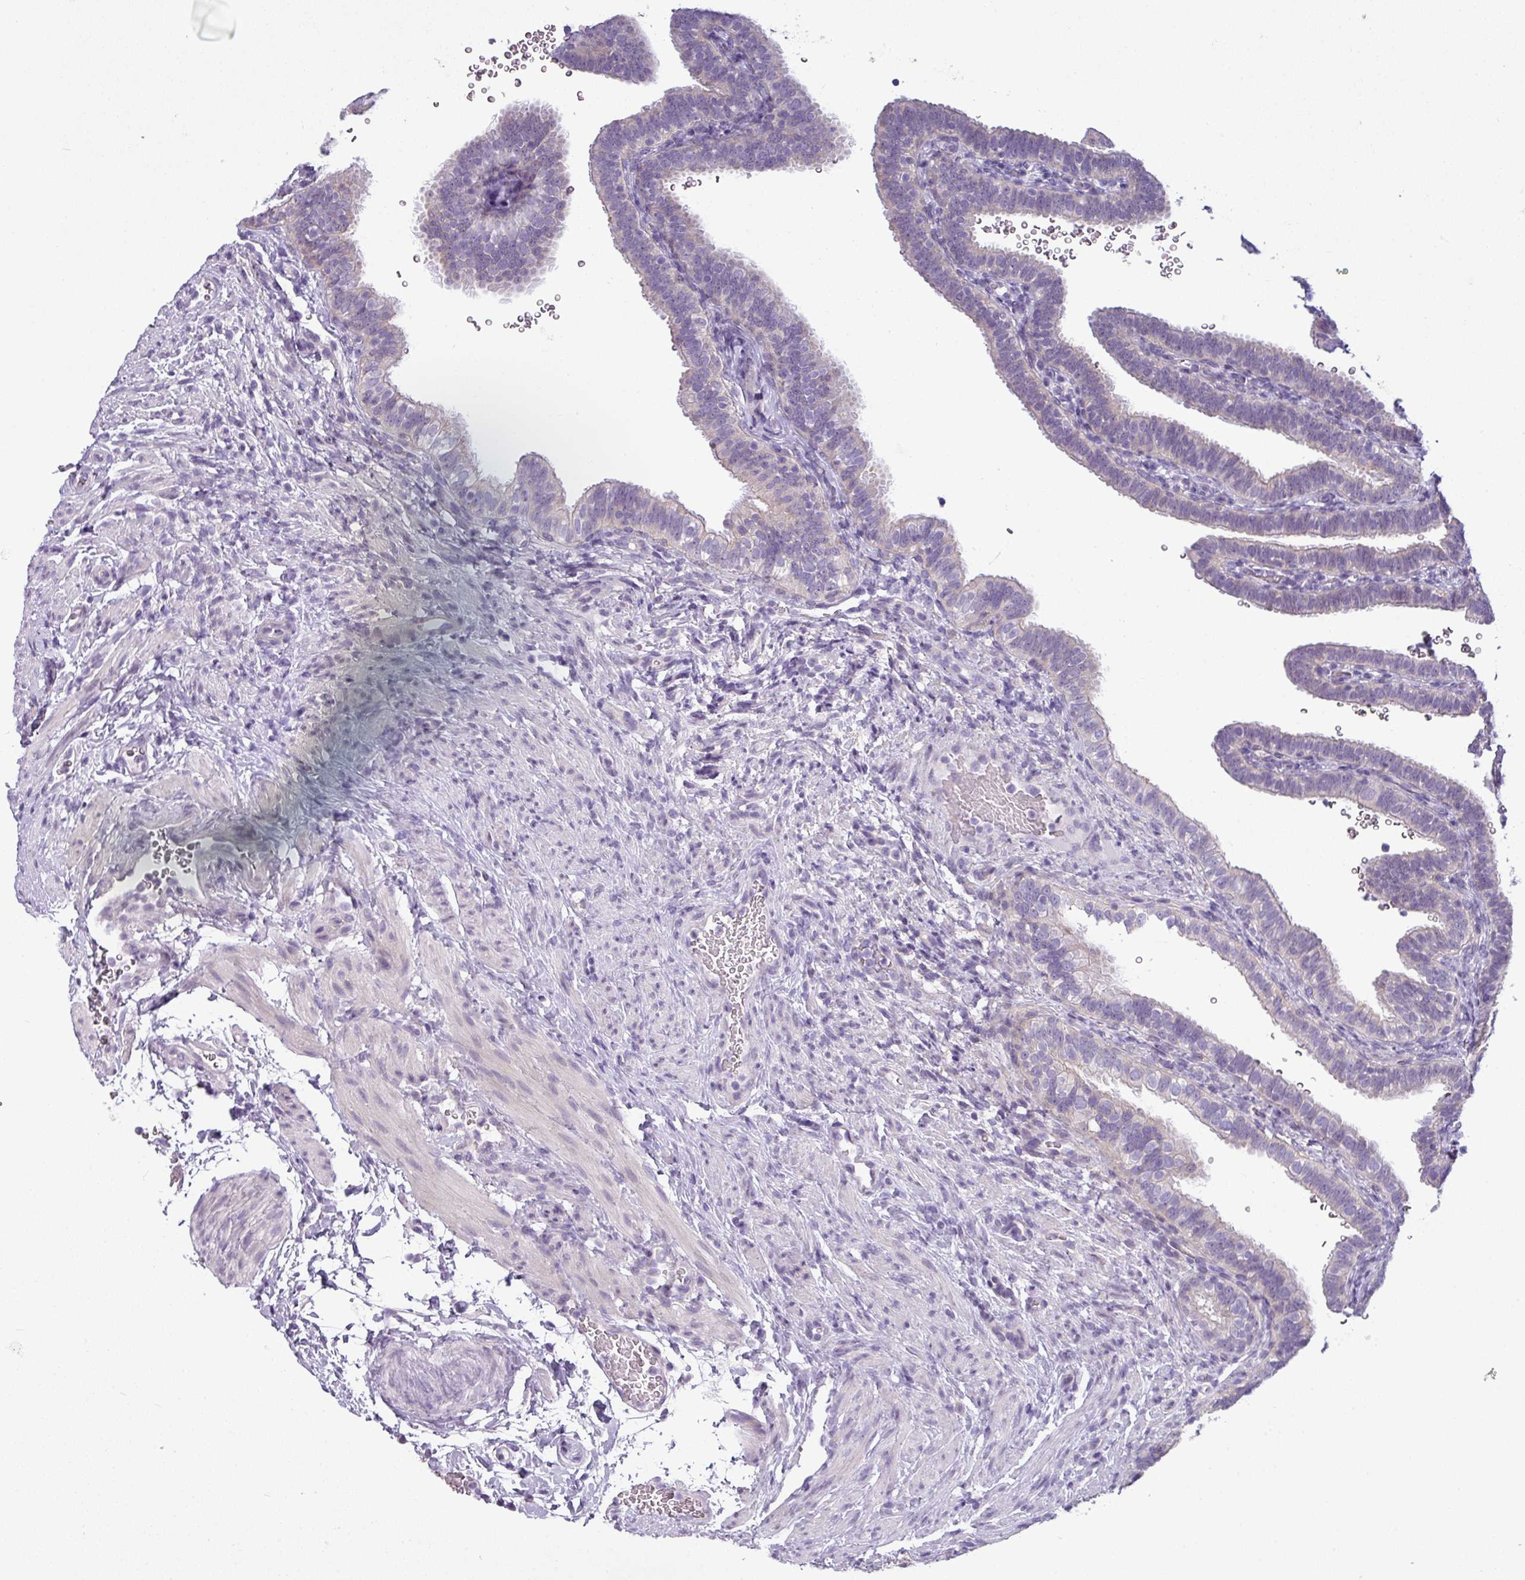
{"staining": {"intensity": "negative", "quantity": "none", "location": "none"}, "tissue": "fallopian tube", "cell_type": "Glandular cells", "image_type": "normal", "snomed": [{"axis": "morphology", "description": "Normal tissue, NOS"}, {"axis": "topography", "description": "Fallopian tube"}], "caption": "Glandular cells show no significant protein expression in normal fallopian tube.", "gene": "TOR1AIP2", "patient": {"sex": "female", "age": 41}}